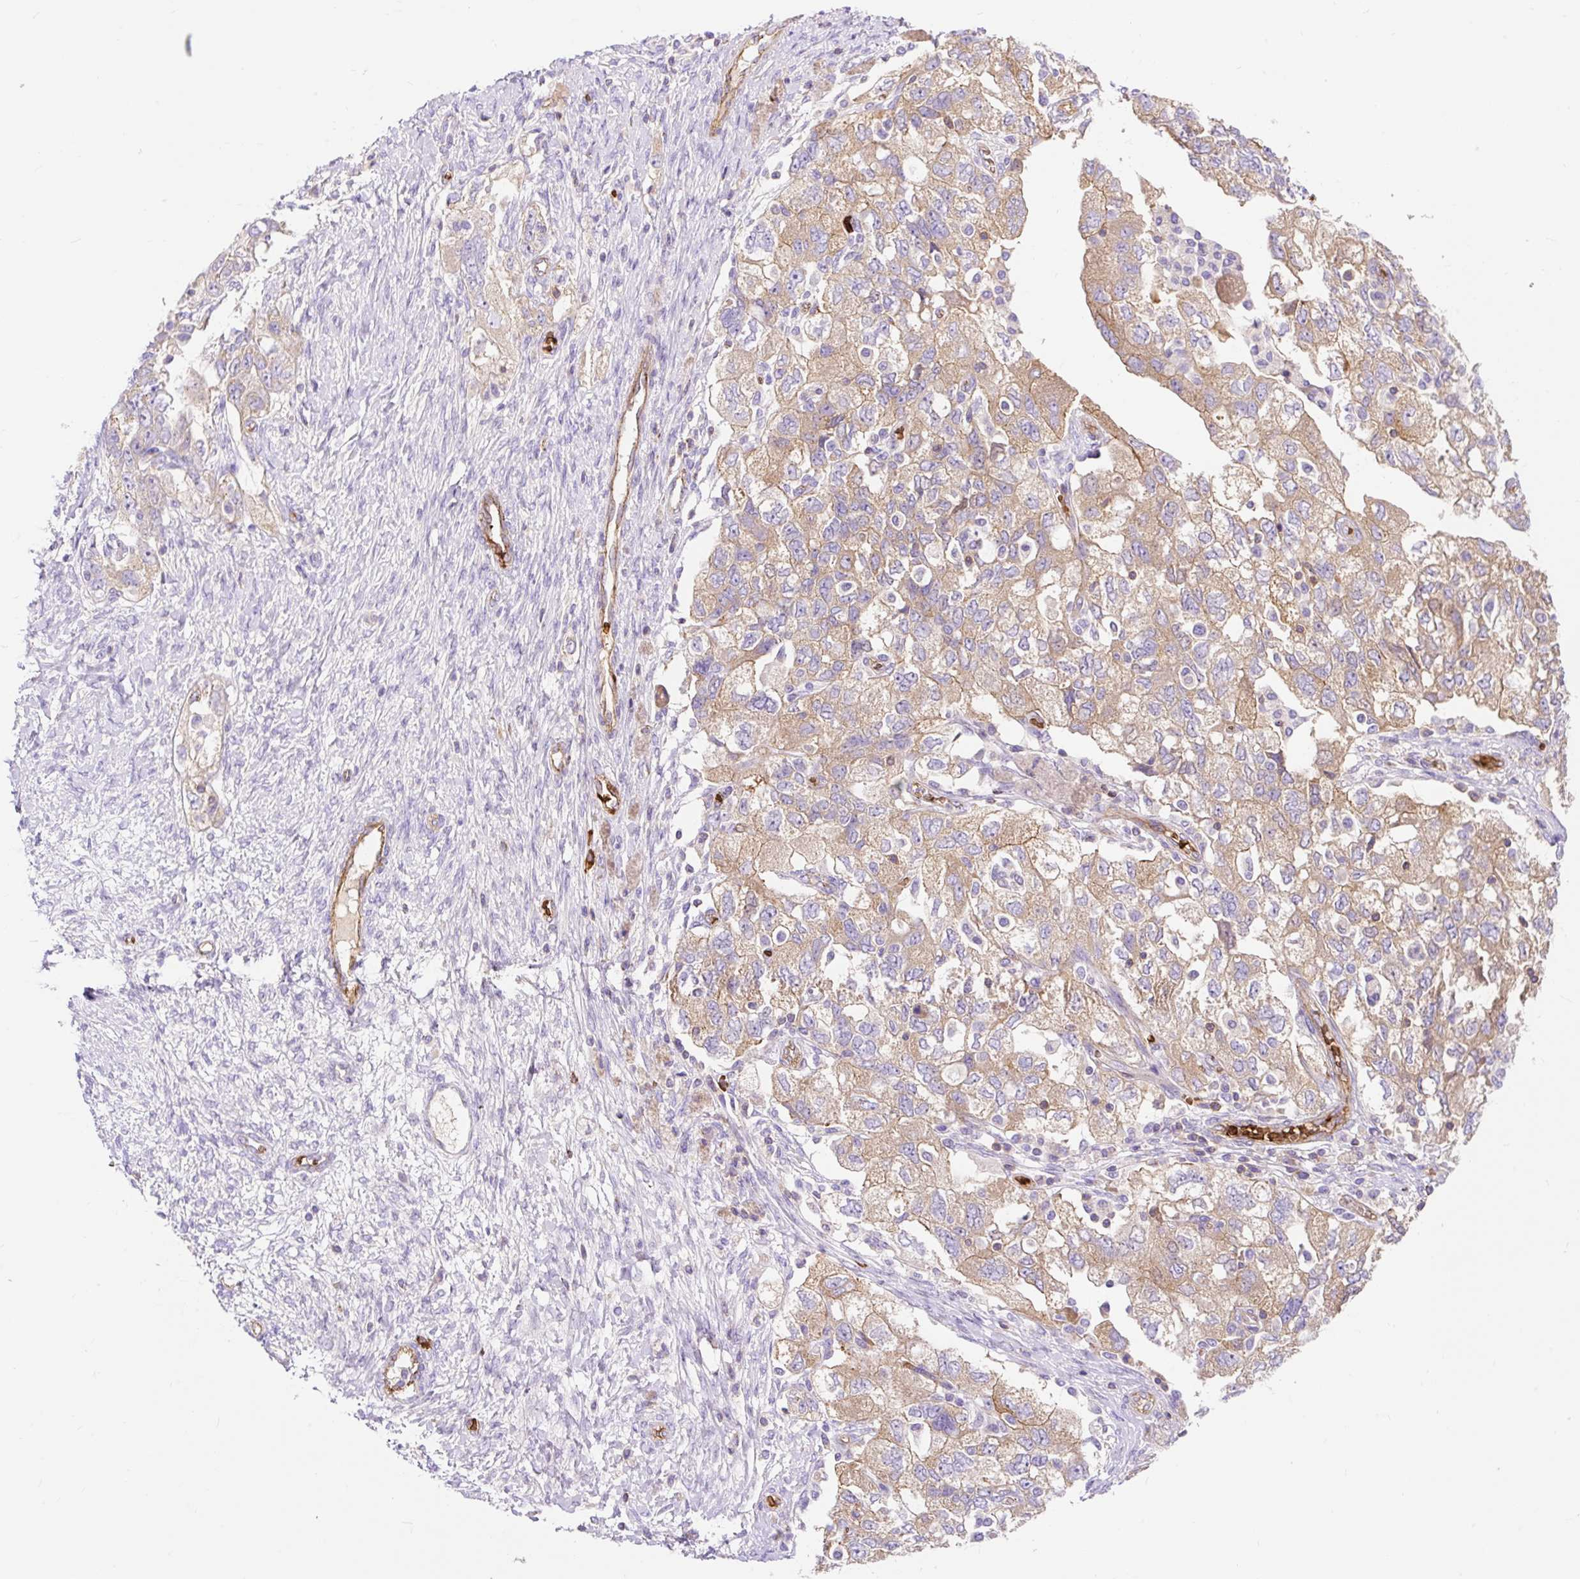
{"staining": {"intensity": "moderate", "quantity": ">75%", "location": "cytoplasmic/membranous"}, "tissue": "ovarian cancer", "cell_type": "Tumor cells", "image_type": "cancer", "snomed": [{"axis": "morphology", "description": "Carcinoma, NOS"}, {"axis": "morphology", "description": "Cystadenocarcinoma, serous, NOS"}, {"axis": "topography", "description": "Ovary"}], "caption": "High-magnification brightfield microscopy of ovarian cancer stained with DAB (3,3'-diaminobenzidine) (brown) and counterstained with hematoxylin (blue). tumor cells exhibit moderate cytoplasmic/membranous positivity is identified in approximately>75% of cells. The staining is performed using DAB (3,3'-diaminobenzidine) brown chromogen to label protein expression. The nuclei are counter-stained blue using hematoxylin.", "gene": "HIP1R", "patient": {"sex": "female", "age": 69}}